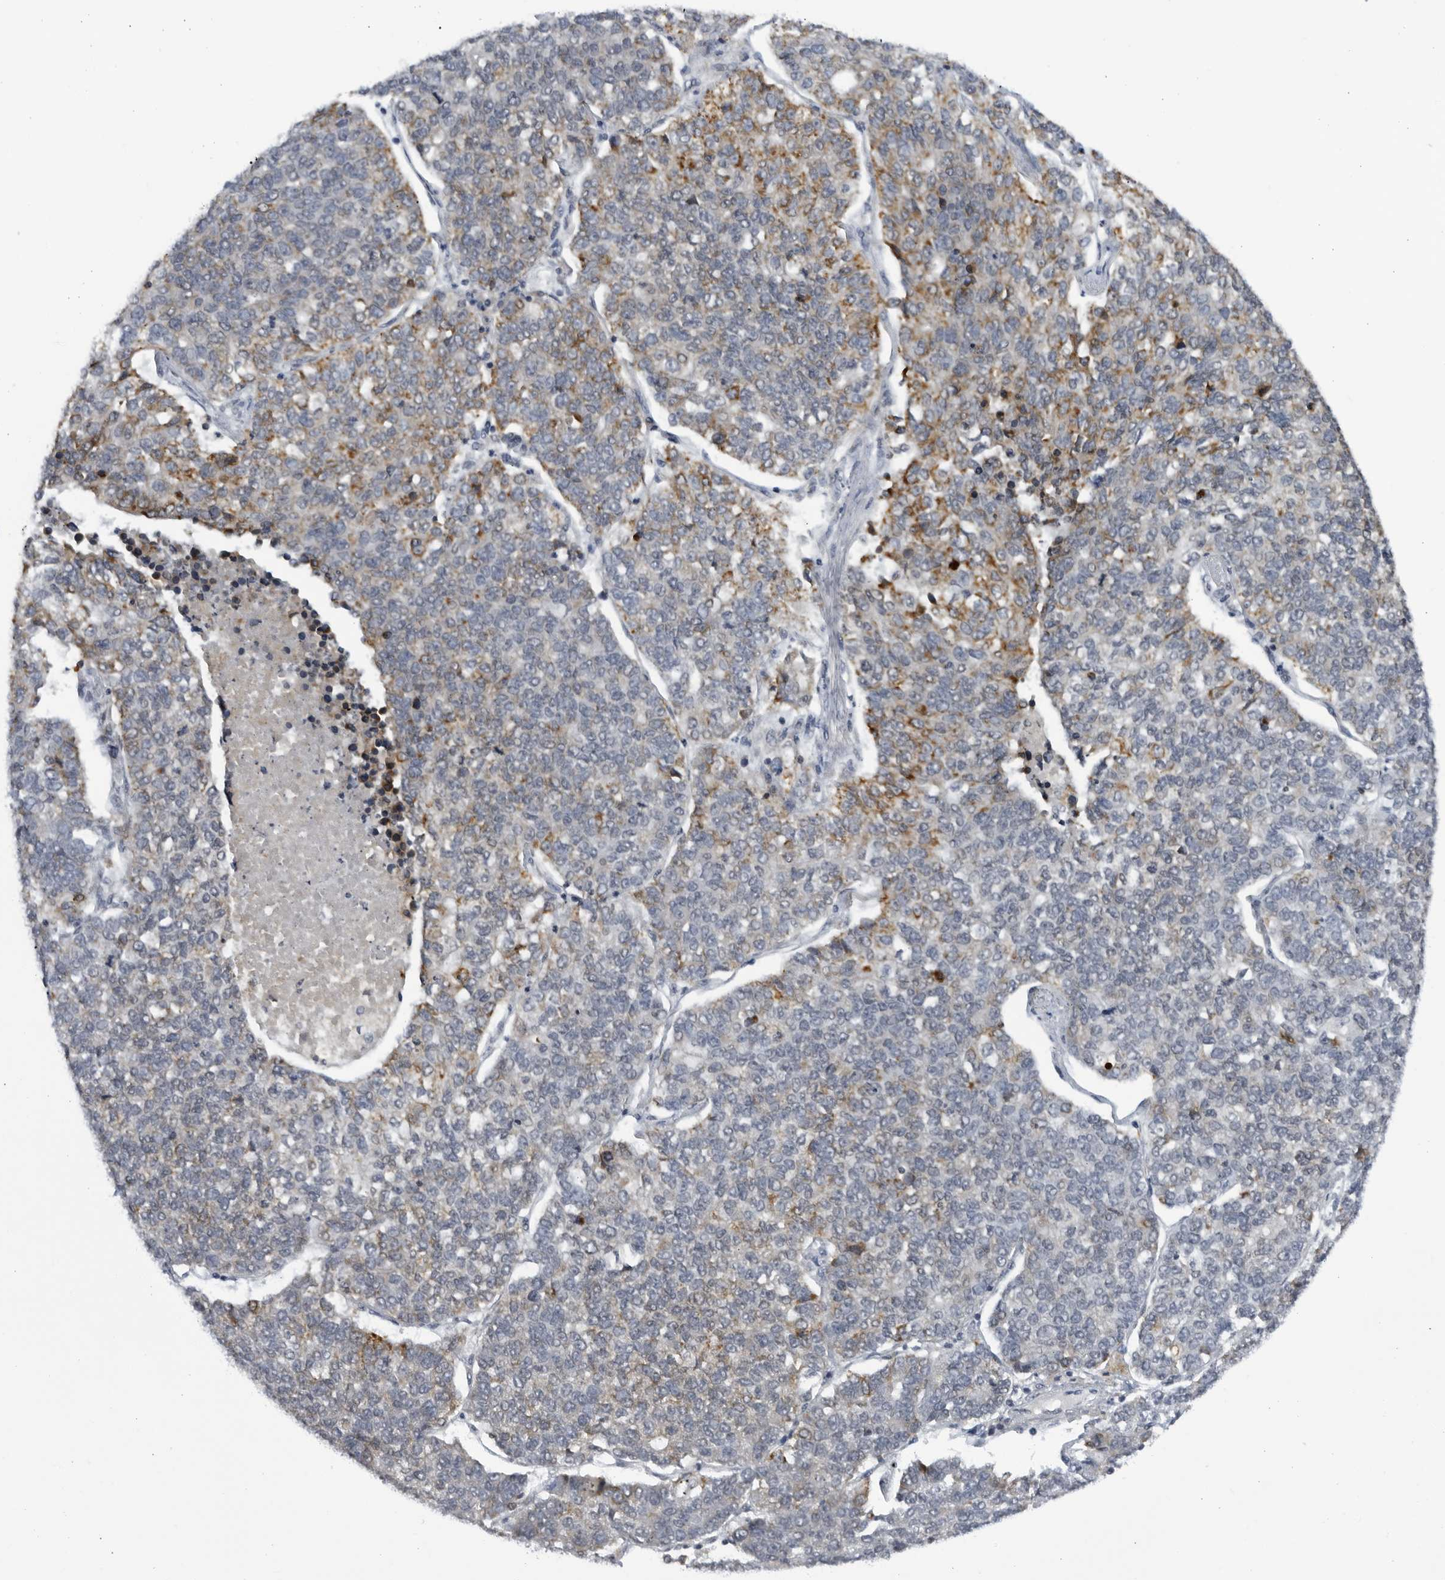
{"staining": {"intensity": "moderate", "quantity": "<25%", "location": "cytoplasmic/membranous"}, "tissue": "lung cancer", "cell_type": "Tumor cells", "image_type": "cancer", "snomed": [{"axis": "morphology", "description": "Adenocarcinoma, NOS"}, {"axis": "topography", "description": "Lung"}], "caption": "IHC staining of adenocarcinoma (lung), which demonstrates low levels of moderate cytoplasmic/membranous staining in approximately <25% of tumor cells indicating moderate cytoplasmic/membranous protein expression. The staining was performed using DAB (brown) for protein detection and nuclei were counterstained in hematoxylin (blue).", "gene": "SLC25A22", "patient": {"sex": "male", "age": 49}}